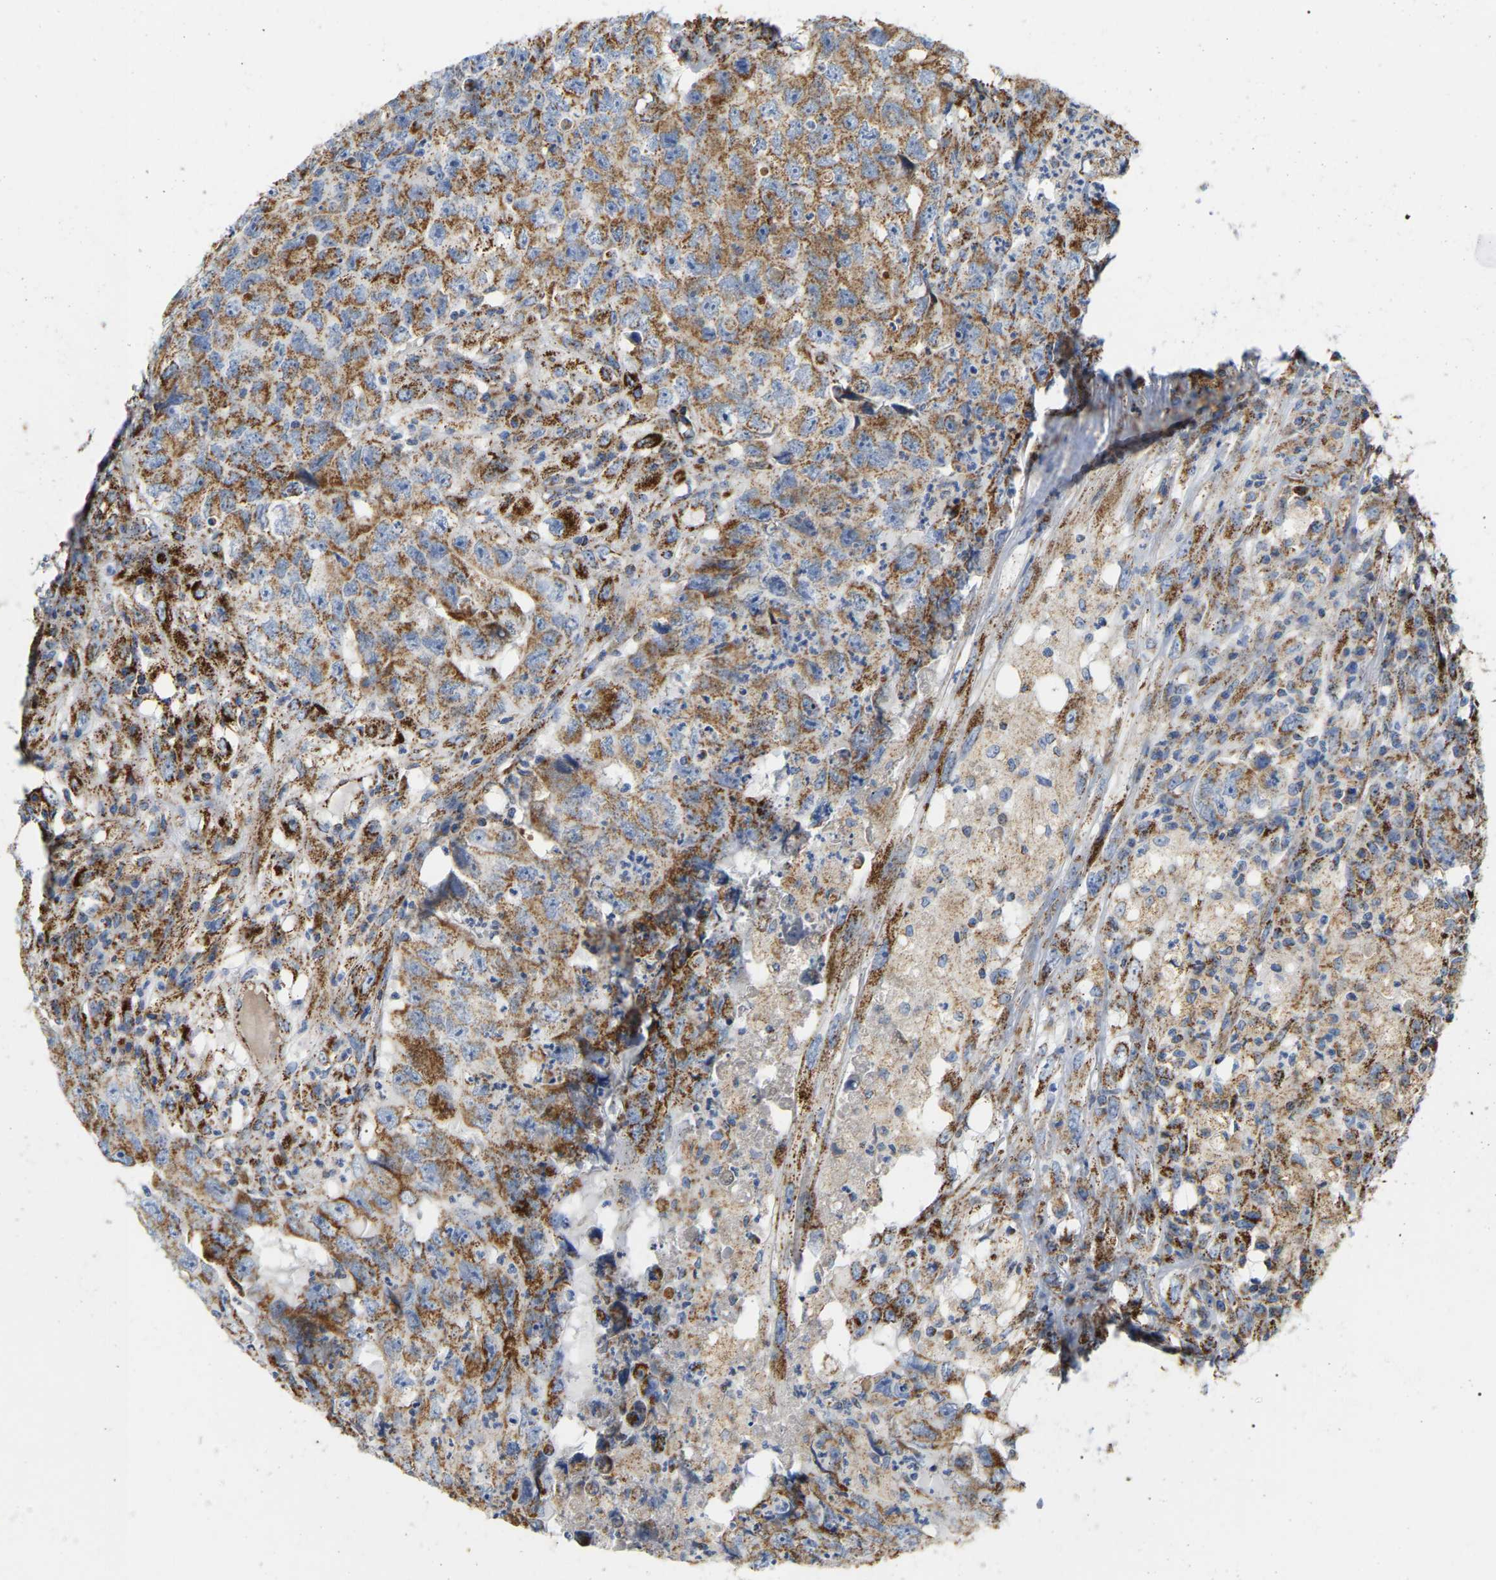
{"staining": {"intensity": "moderate", "quantity": ">75%", "location": "cytoplasmic/membranous"}, "tissue": "testis cancer", "cell_type": "Tumor cells", "image_type": "cancer", "snomed": [{"axis": "morphology", "description": "Carcinoma, Embryonal, NOS"}, {"axis": "topography", "description": "Testis"}], "caption": "Immunohistochemical staining of testis embryonal carcinoma shows medium levels of moderate cytoplasmic/membranous protein positivity in approximately >75% of tumor cells.", "gene": "HIBADH", "patient": {"sex": "male", "age": 32}}